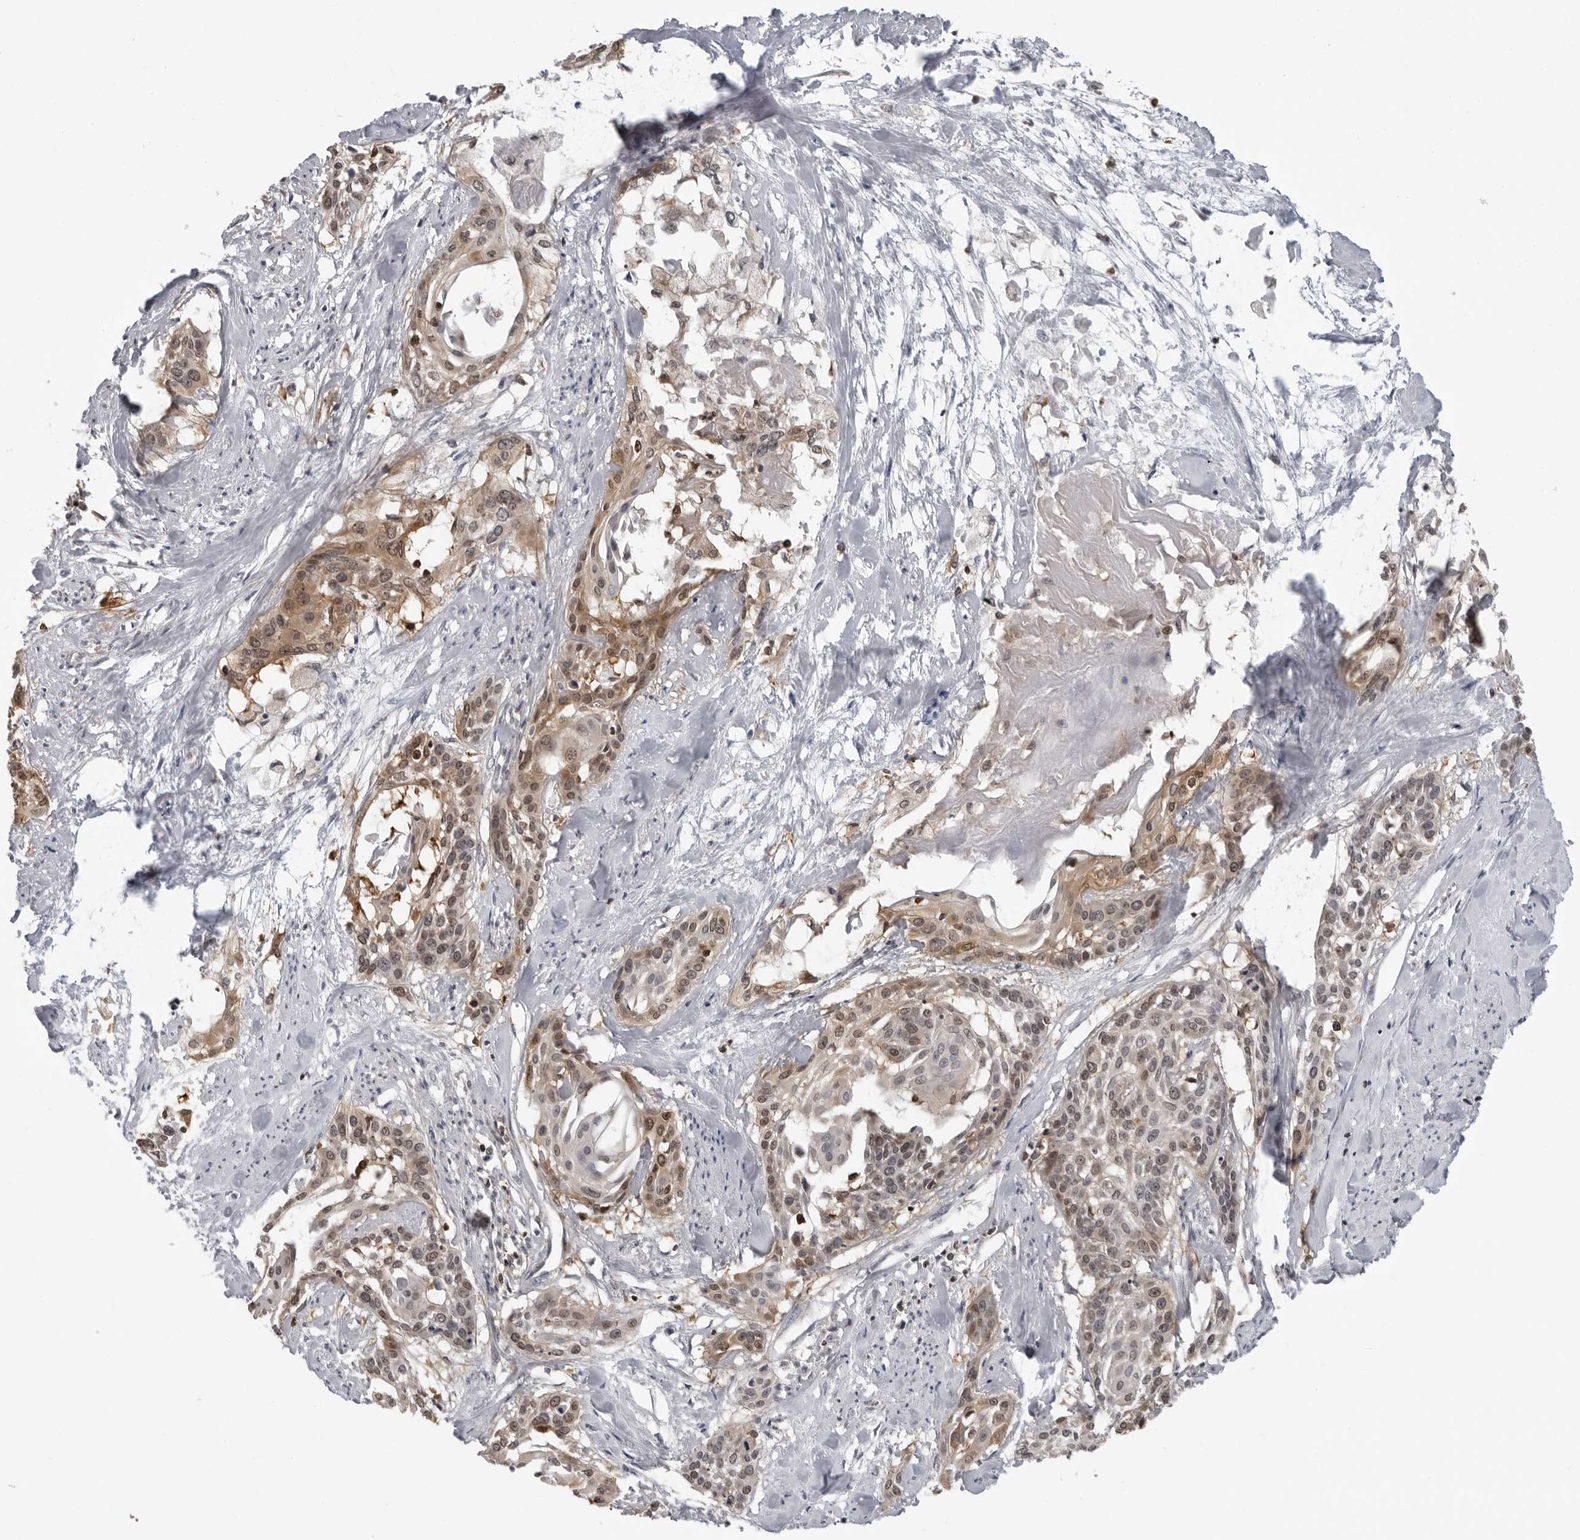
{"staining": {"intensity": "moderate", "quantity": "25%-75%", "location": "cytoplasmic/membranous,nuclear"}, "tissue": "cervical cancer", "cell_type": "Tumor cells", "image_type": "cancer", "snomed": [{"axis": "morphology", "description": "Squamous cell carcinoma, NOS"}, {"axis": "topography", "description": "Cervix"}], "caption": "An image of cervical cancer (squamous cell carcinoma) stained for a protein shows moderate cytoplasmic/membranous and nuclear brown staining in tumor cells.", "gene": "HSPH1", "patient": {"sex": "female", "age": 57}}